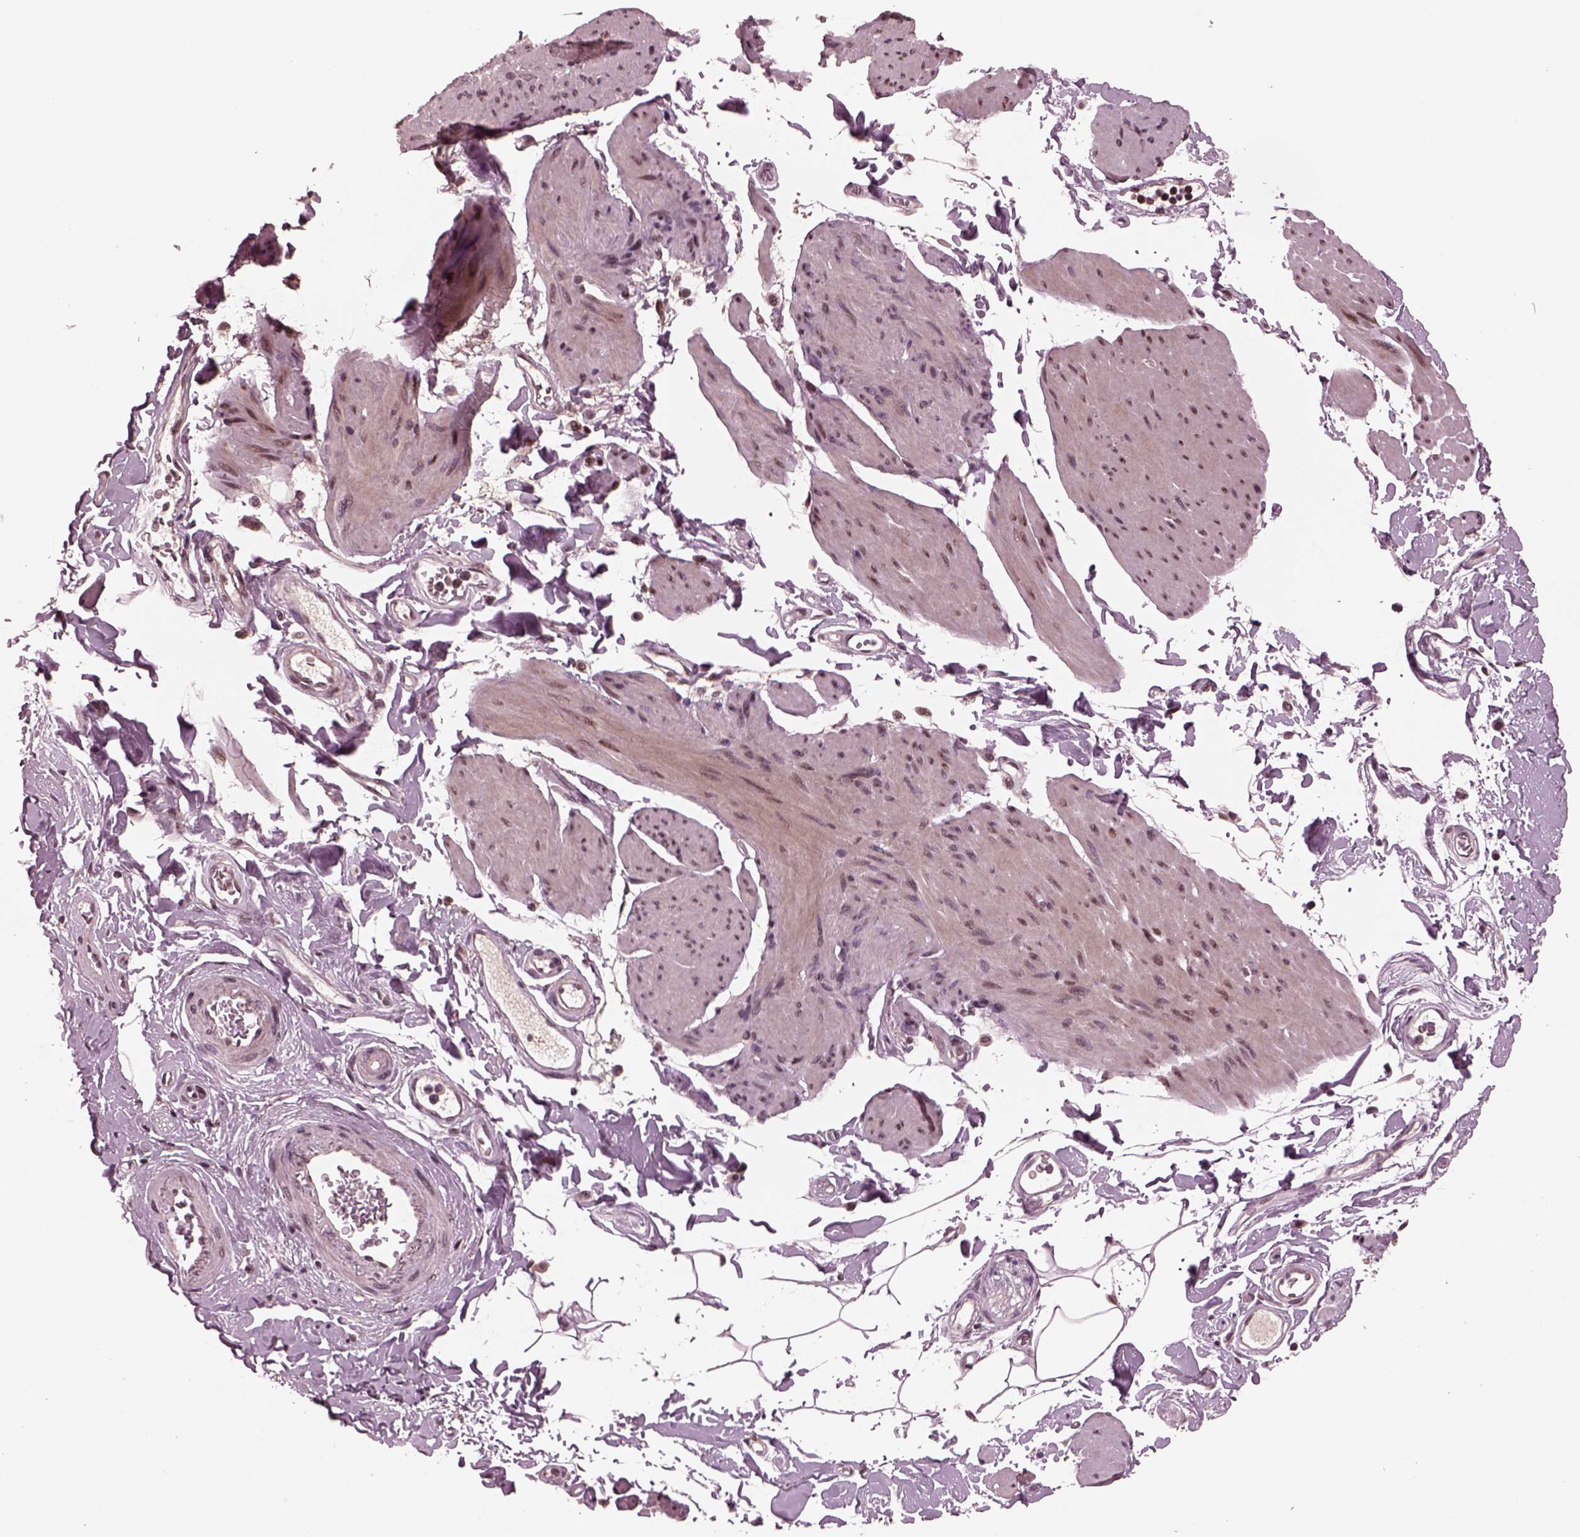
{"staining": {"intensity": "moderate", "quantity": "<25%", "location": "nuclear"}, "tissue": "smooth muscle", "cell_type": "Smooth muscle cells", "image_type": "normal", "snomed": [{"axis": "morphology", "description": "Normal tissue, NOS"}, {"axis": "topography", "description": "Adipose tissue"}, {"axis": "topography", "description": "Smooth muscle"}, {"axis": "topography", "description": "Peripheral nerve tissue"}], "caption": "A high-resolution photomicrograph shows immunohistochemistry staining of normal smooth muscle, which demonstrates moderate nuclear expression in approximately <25% of smooth muscle cells. The staining was performed using DAB (3,3'-diaminobenzidine) to visualize the protein expression in brown, while the nuclei were stained in blue with hematoxylin (Magnification: 20x).", "gene": "NAP1L5", "patient": {"sex": "male", "age": 83}}